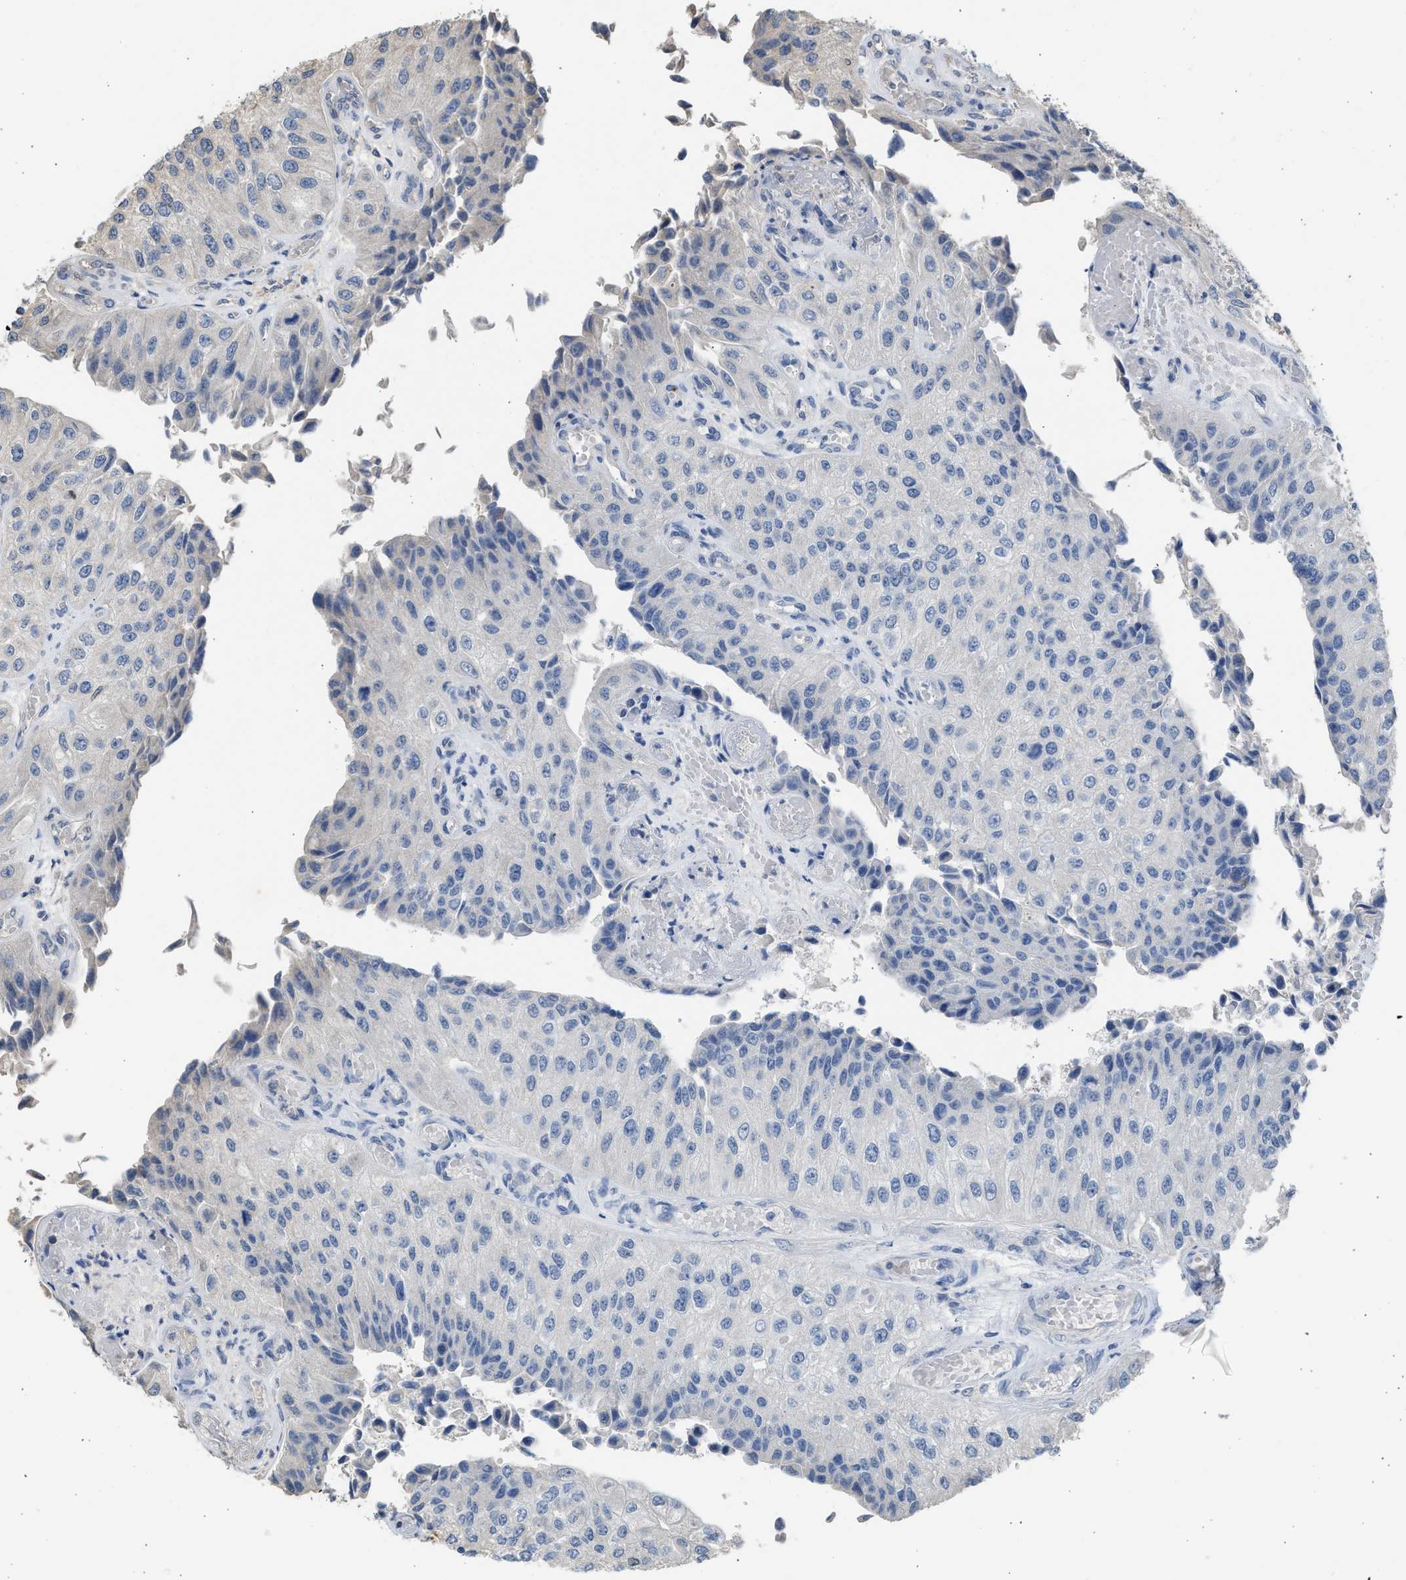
{"staining": {"intensity": "negative", "quantity": "none", "location": "none"}, "tissue": "urothelial cancer", "cell_type": "Tumor cells", "image_type": "cancer", "snomed": [{"axis": "morphology", "description": "Urothelial carcinoma, High grade"}, {"axis": "topography", "description": "Kidney"}, {"axis": "topography", "description": "Urinary bladder"}], "caption": "Urothelial carcinoma (high-grade) was stained to show a protein in brown. There is no significant positivity in tumor cells. (DAB immunohistochemistry visualized using brightfield microscopy, high magnification).", "gene": "SULT2A1", "patient": {"sex": "male", "age": 77}}